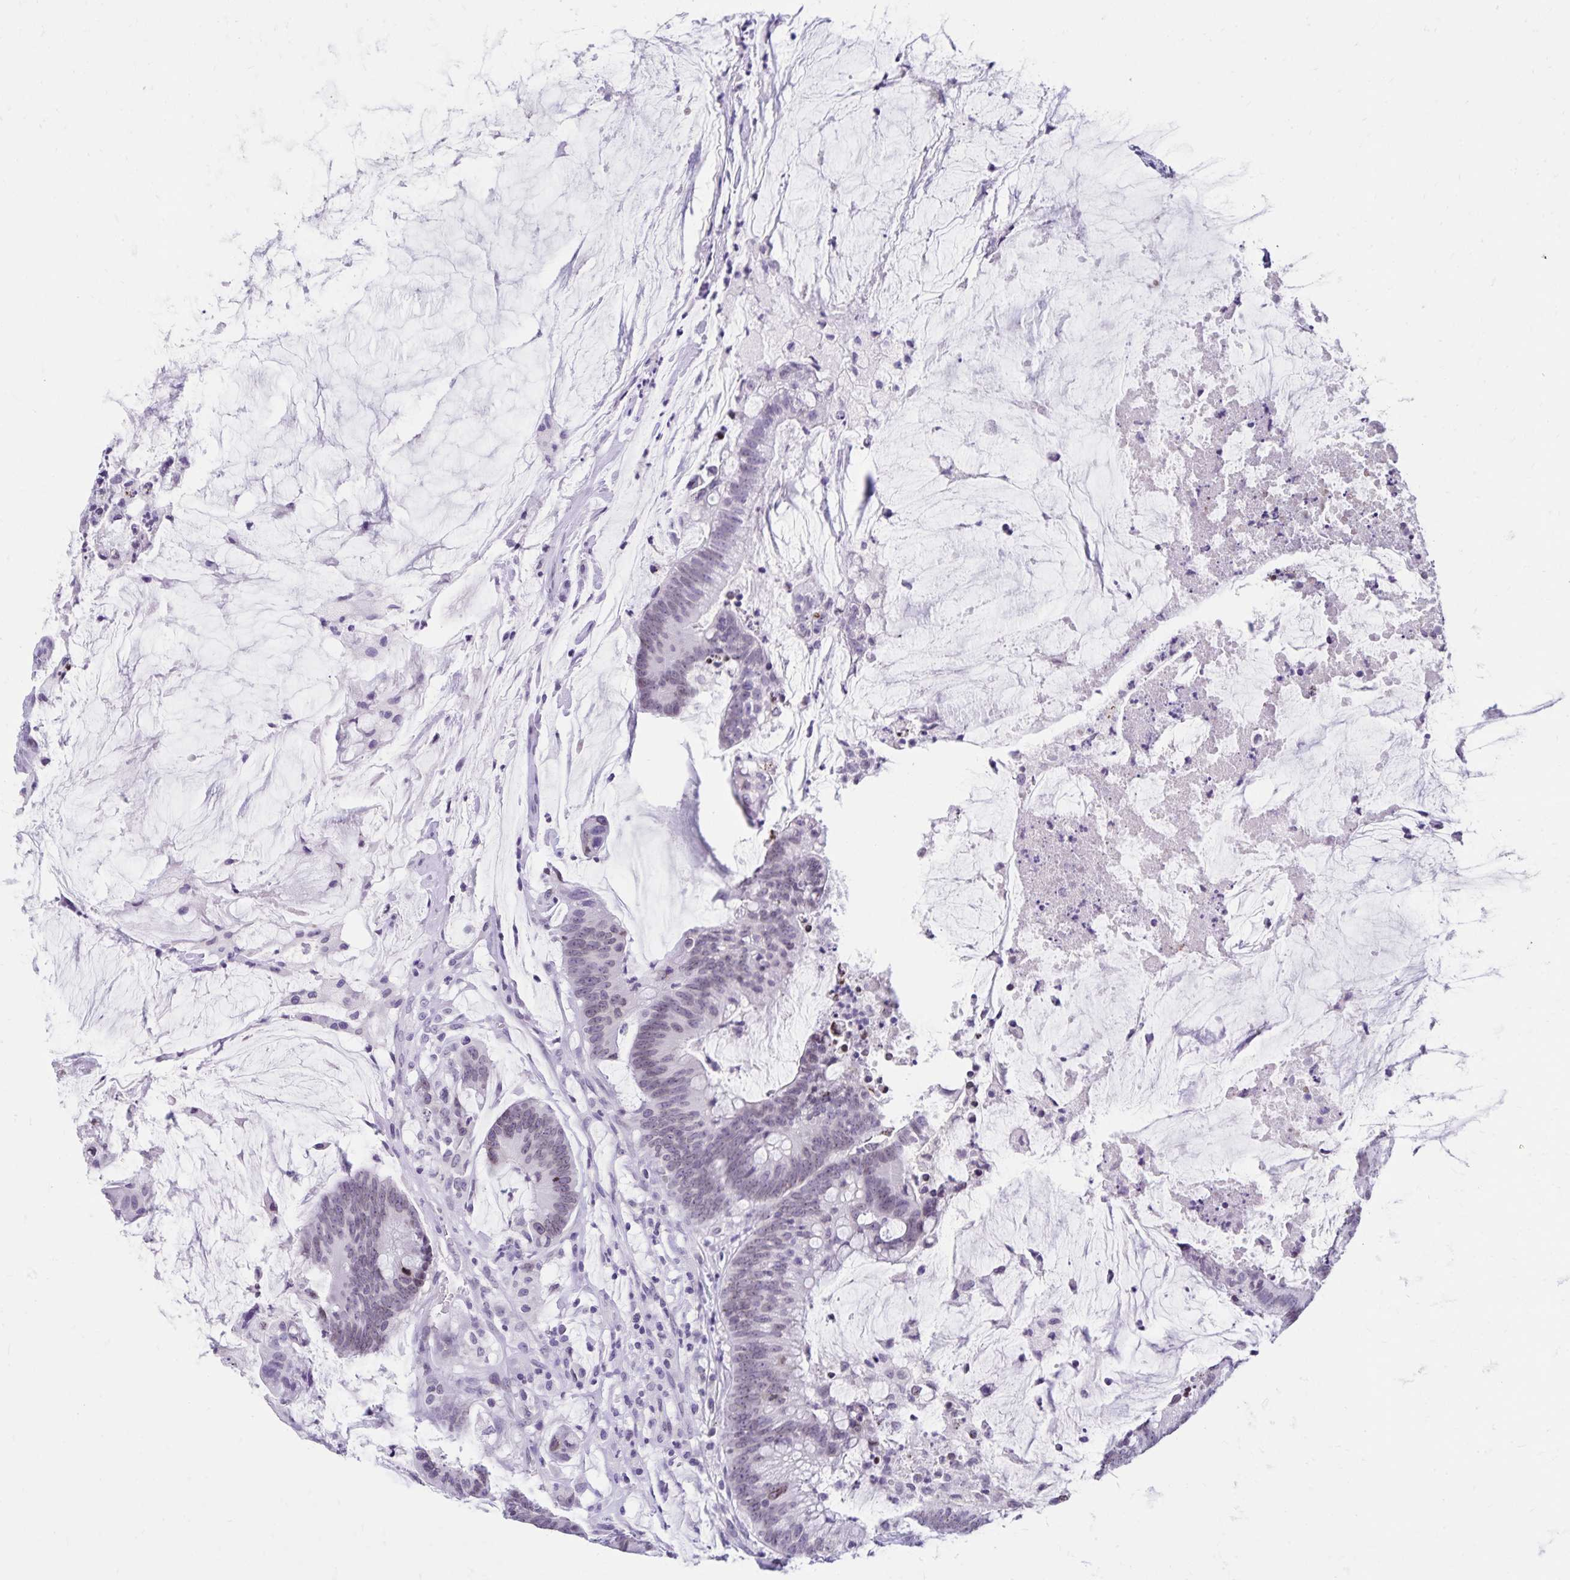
{"staining": {"intensity": "negative", "quantity": "none", "location": "none"}, "tissue": "colorectal cancer", "cell_type": "Tumor cells", "image_type": "cancer", "snomed": [{"axis": "morphology", "description": "Adenocarcinoma, NOS"}, {"axis": "topography", "description": "Colon"}], "caption": "Immunohistochemical staining of human adenocarcinoma (colorectal) reveals no significant staining in tumor cells.", "gene": "FAM166C", "patient": {"sex": "male", "age": 62}}